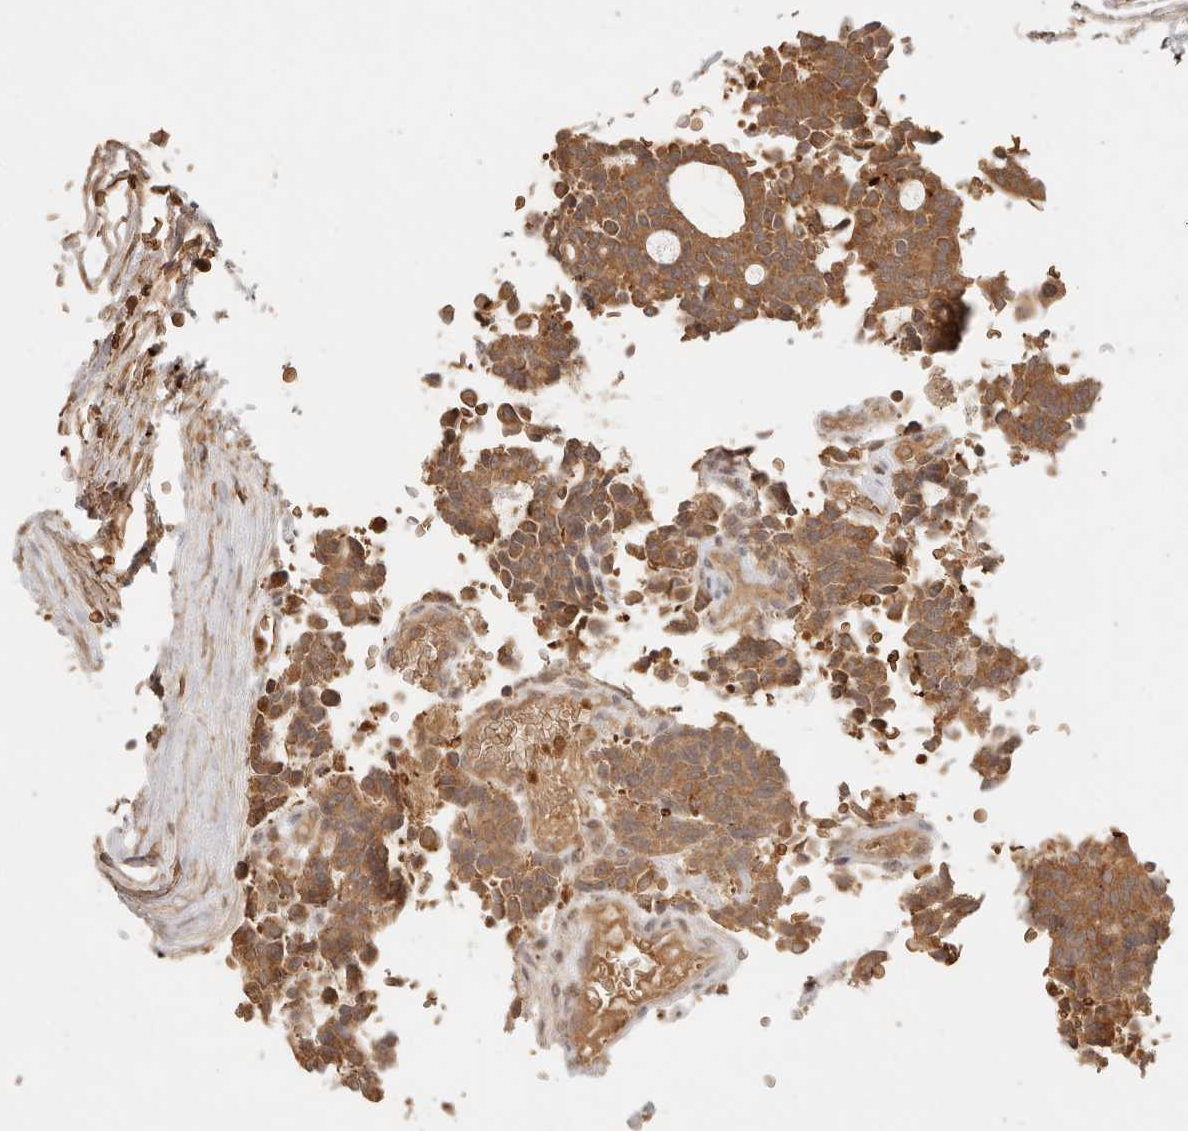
{"staining": {"intensity": "moderate", "quantity": ">75%", "location": "cytoplasmic/membranous"}, "tissue": "carcinoid", "cell_type": "Tumor cells", "image_type": "cancer", "snomed": [{"axis": "morphology", "description": "Carcinoid, malignant, NOS"}, {"axis": "topography", "description": "Pancreas"}], "caption": "The histopathology image displays immunohistochemical staining of carcinoid (malignant). There is moderate cytoplasmic/membranous expression is present in approximately >75% of tumor cells. Using DAB (3,3'-diaminobenzidine) (brown) and hematoxylin (blue) stains, captured at high magnification using brightfield microscopy.", "gene": "INTS11", "patient": {"sex": "female", "age": 54}}